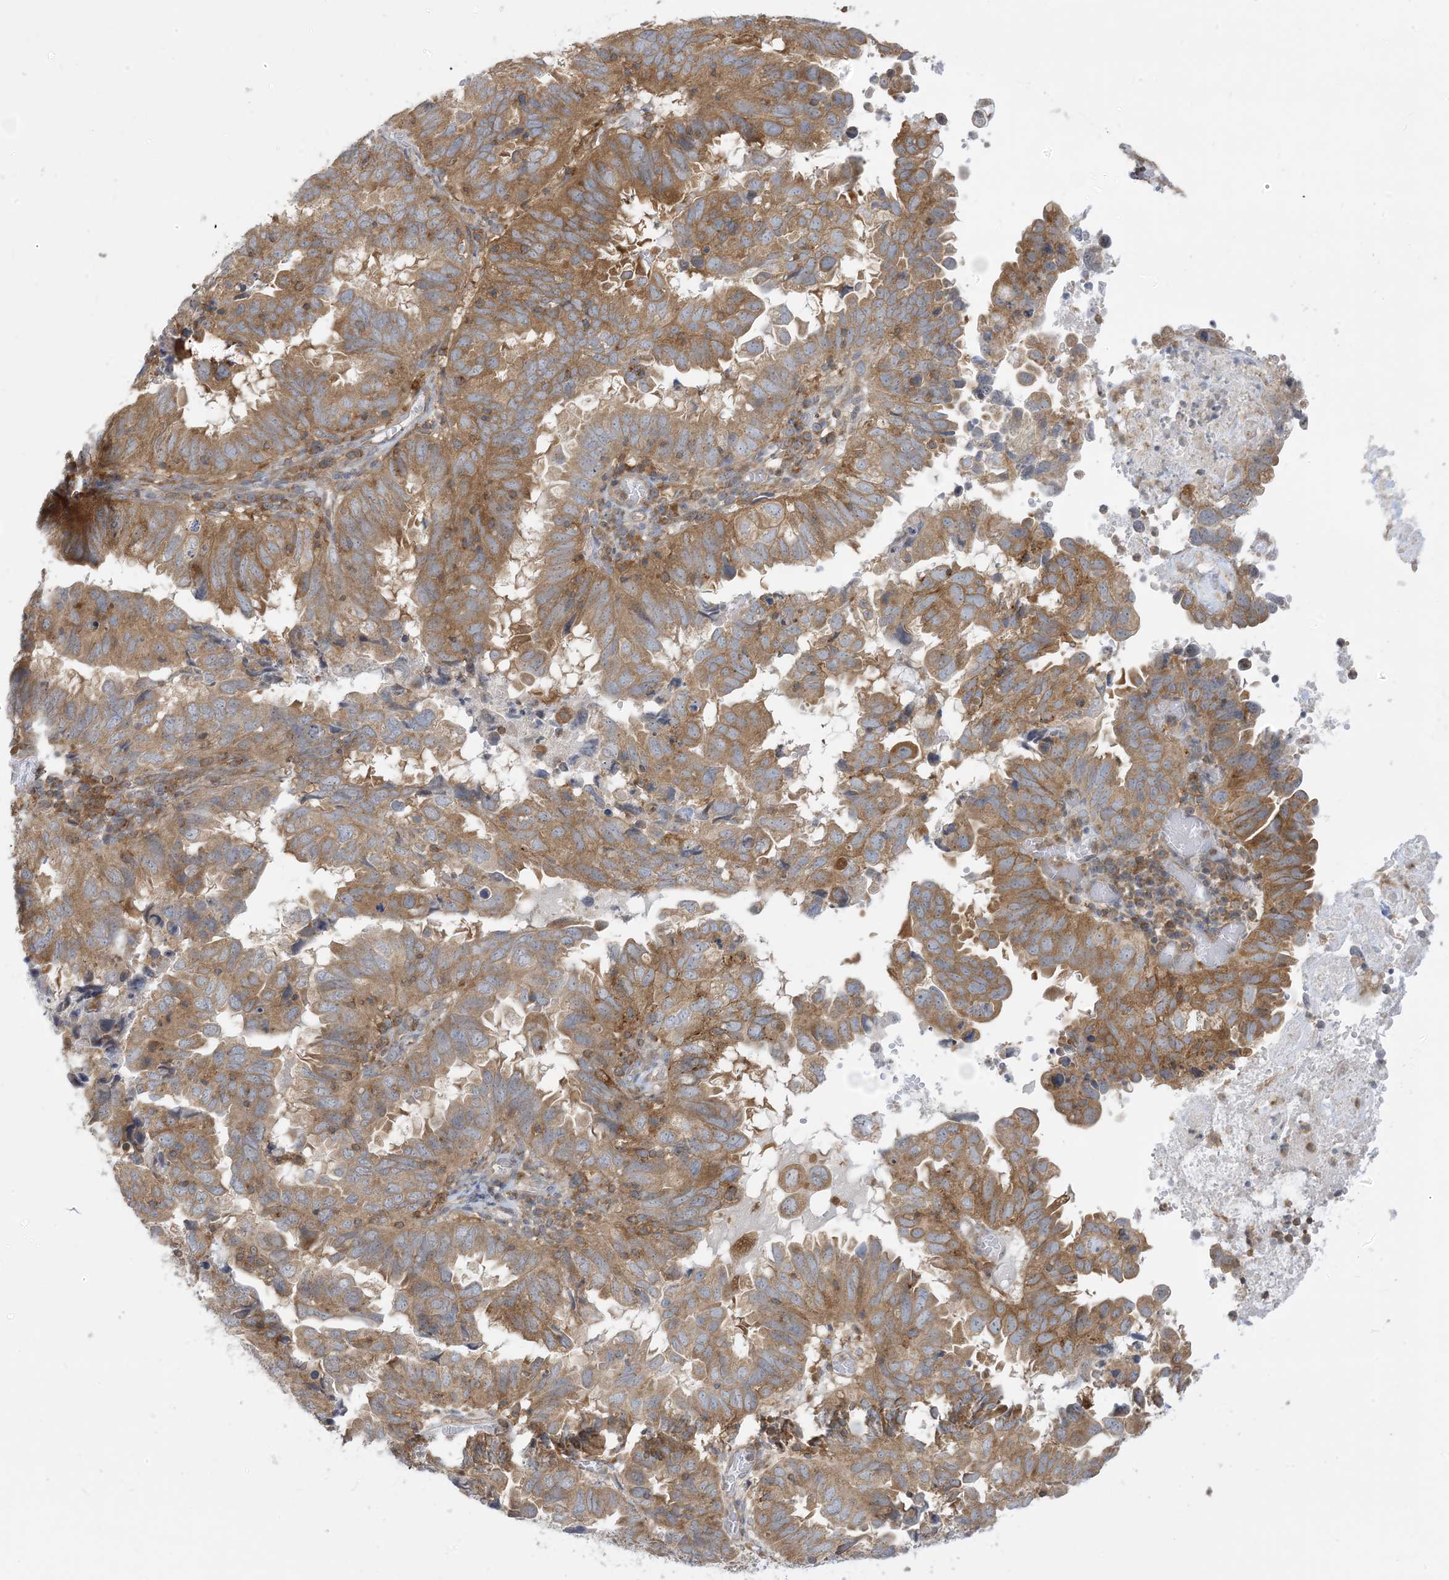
{"staining": {"intensity": "moderate", "quantity": ">75%", "location": "cytoplasmic/membranous"}, "tissue": "endometrial cancer", "cell_type": "Tumor cells", "image_type": "cancer", "snomed": [{"axis": "morphology", "description": "Adenocarcinoma, NOS"}, {"axis": "topography", "description": "Uterus"}], "caption": "Protein staining of adenocarcinoma (endometrial) tissue demonstrates moderate cytoplasmic/membranous staining in approximately >75% of tumor cells.", "gene": "CASP4", "patient": {"sex": "female", "age": 77}}